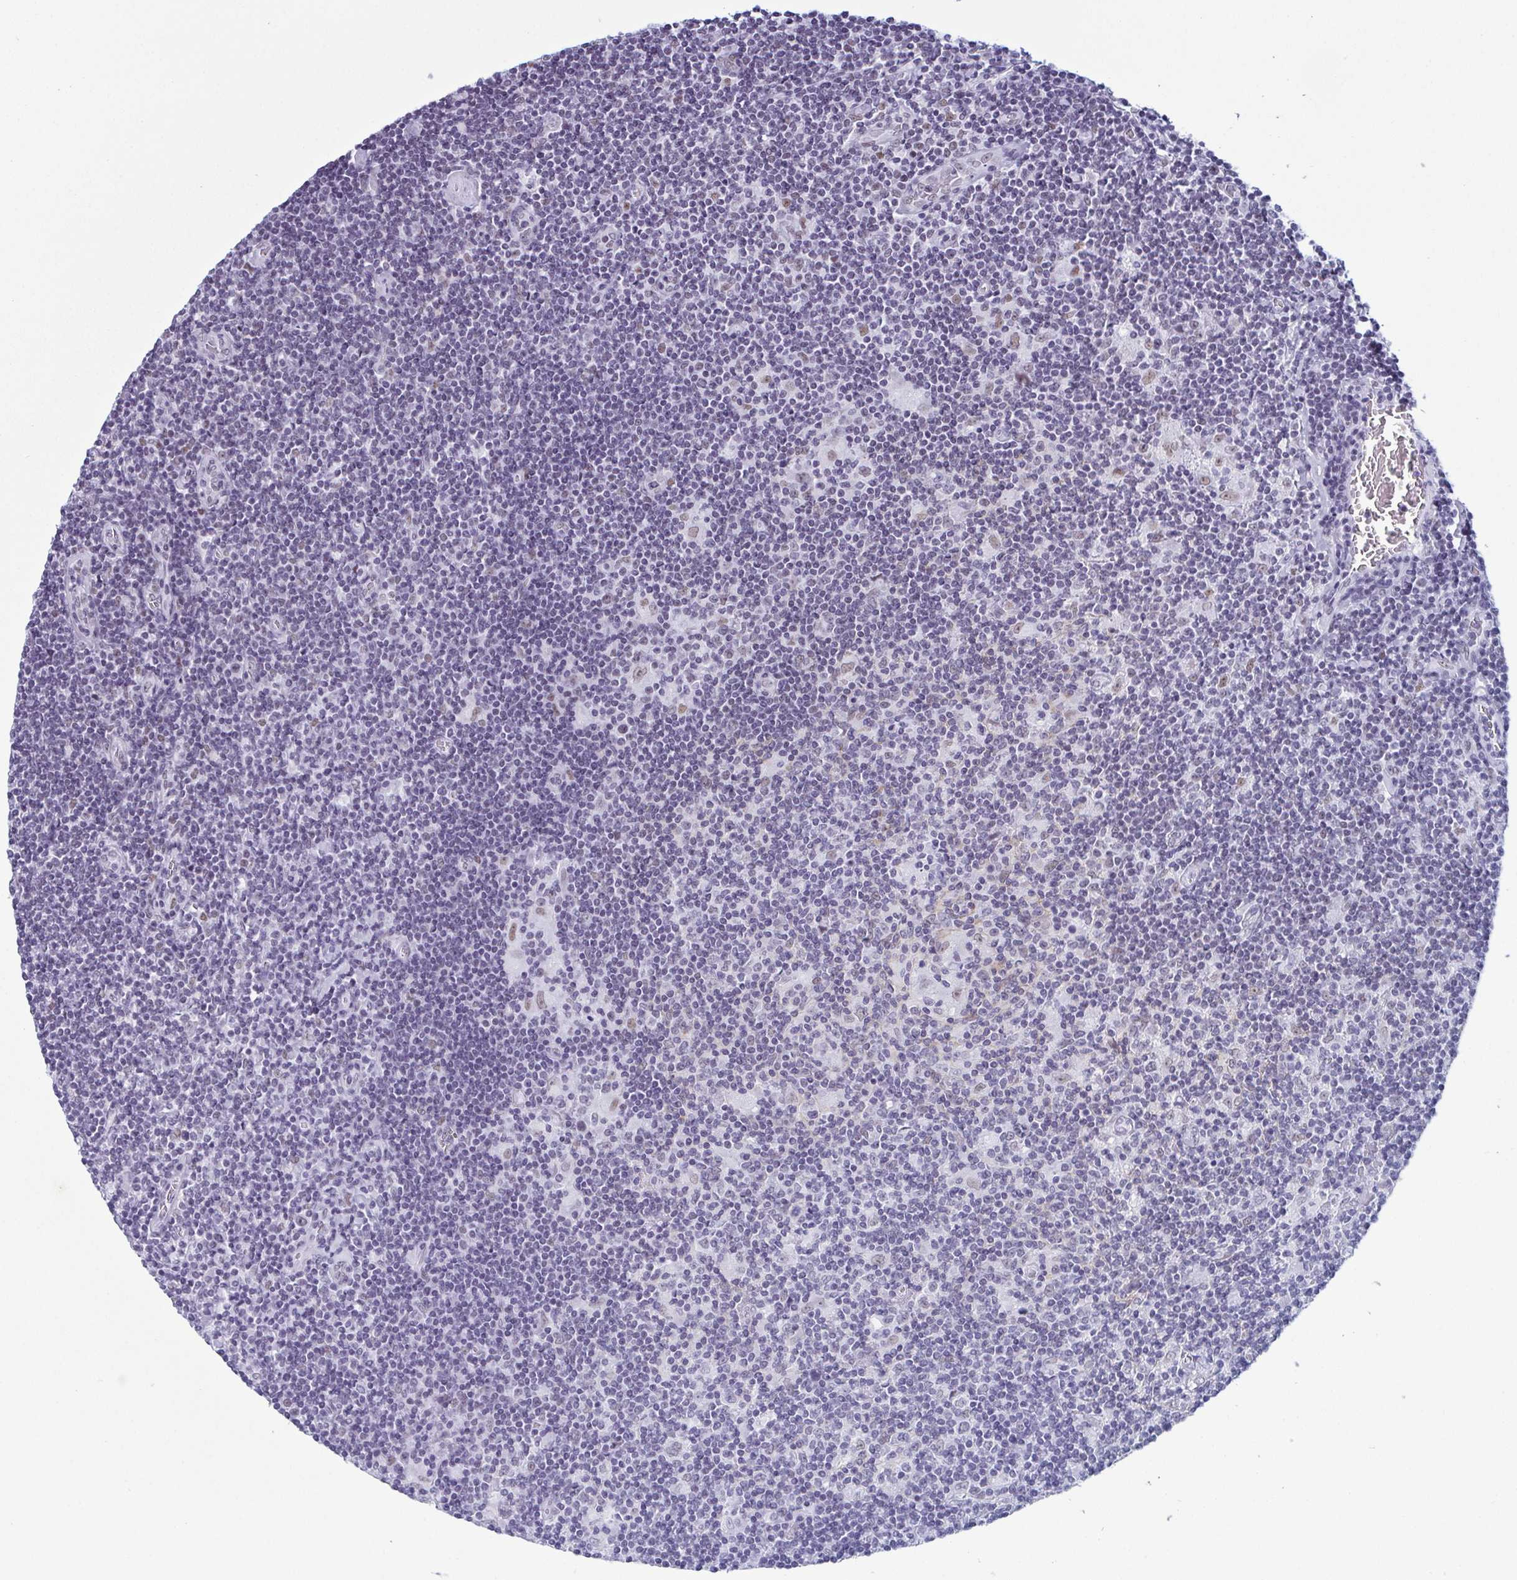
{"staining": {"intensity": "negative", "quantity": "none", "location": "none"}, "tissue": "lymphoma", "cell_type": "Tumor cells", "image_type": "cancer", "snomed": [{"axis": "morphology", "description": "Hodgkin's disease, NOS"}, {"axis": "topography", "description": "Lymph node"}], "caption": "Tumor cells show no significant positivity in Hodgkin's disease. (Stains: DAB (3,3'-diaminobenzidine) IHC with hematoxylin counter stain, Microscopy: brightfield microscopy at high magnification).", "gene": "RBM7", "patient": {"sex": "male", "age": 40}}